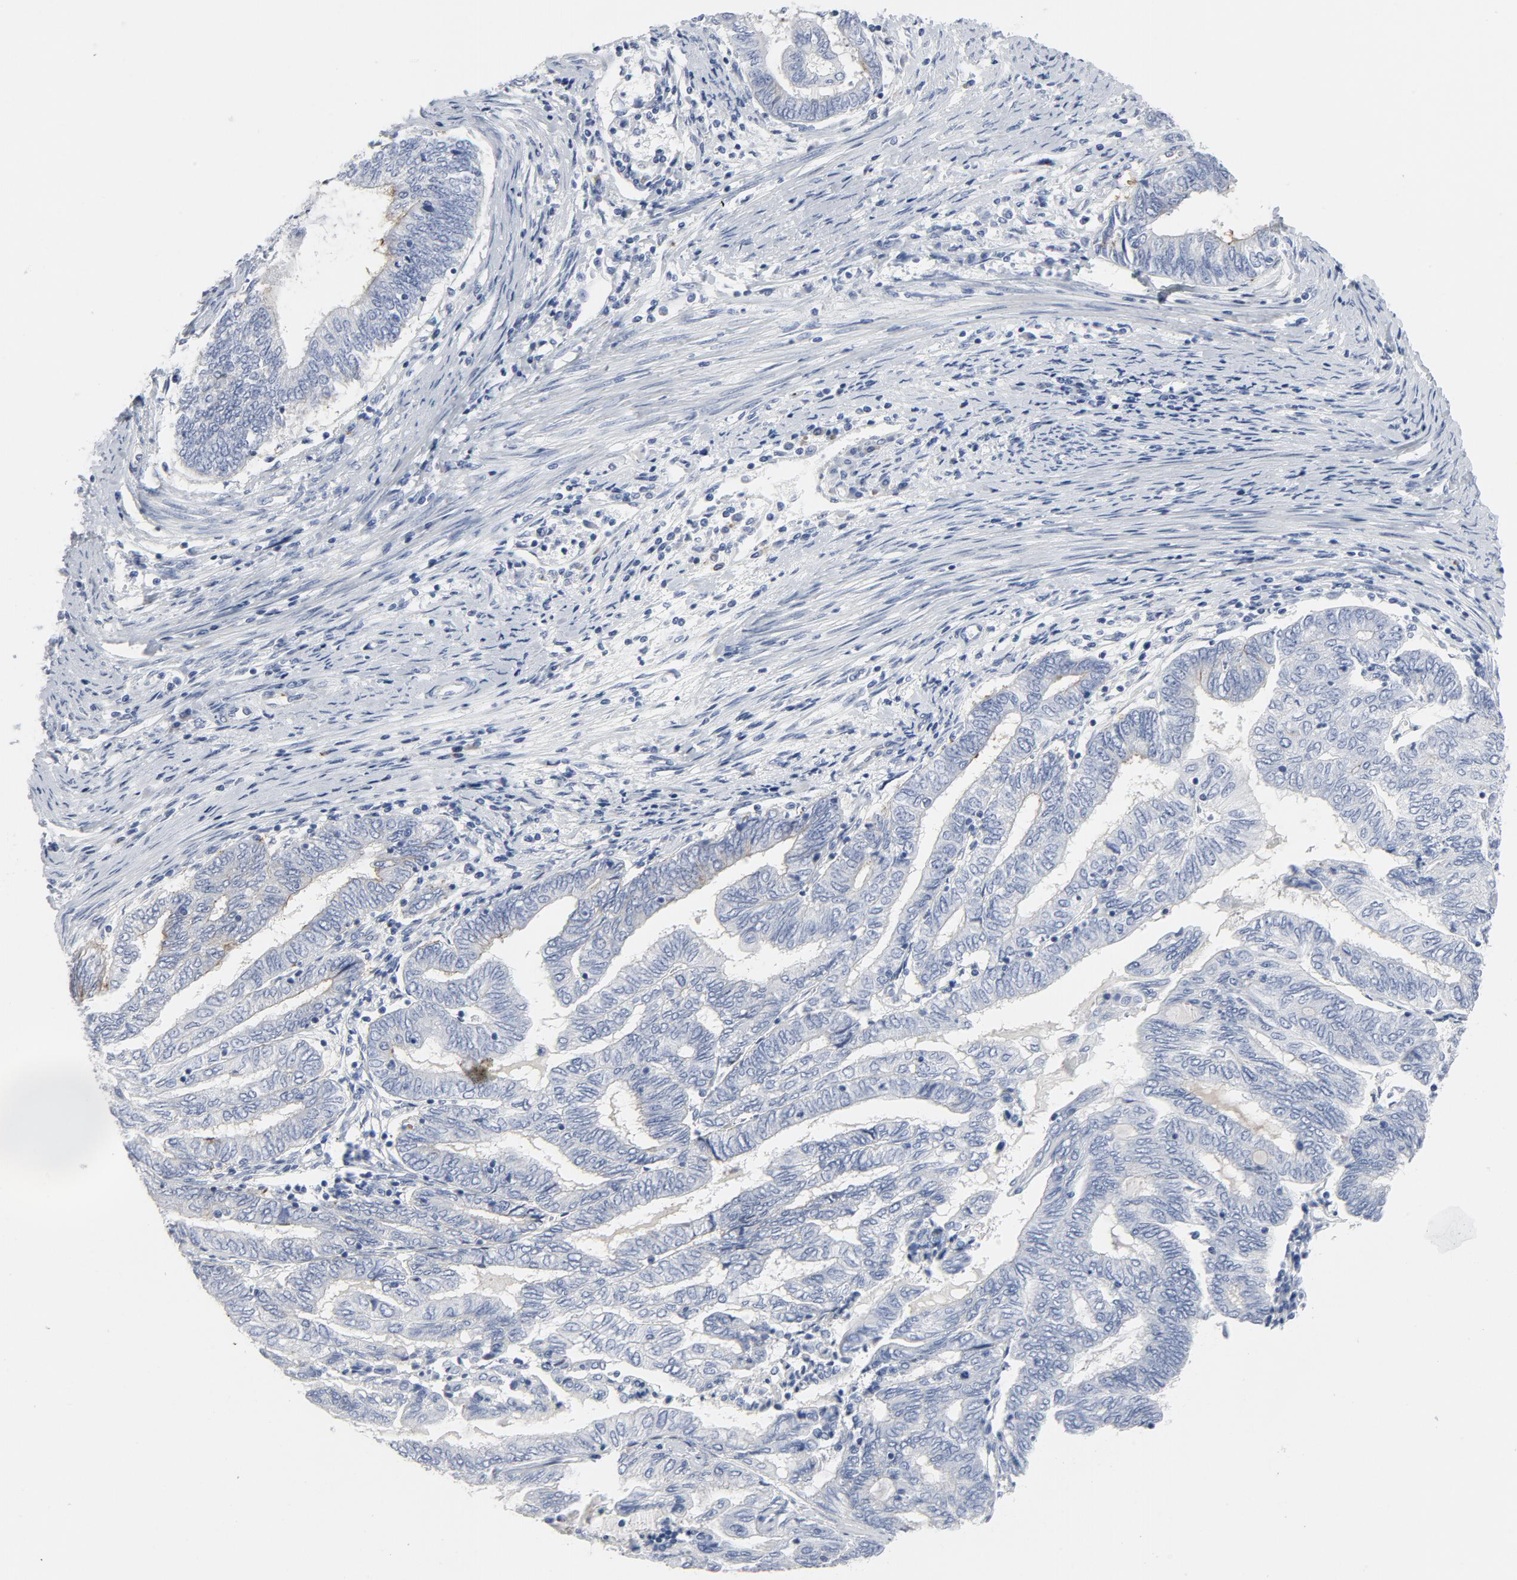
{"staining": {"intensity": "weak", "quantity": "<25%", "location": "cytoplasmic/membranous"}, "tissue": "endometrial cancer", "cell_type": "Tumor cells", "image_type": "cancer", "snomed": [{"axis": "morphology", "description": "Adenocarcinoma, NOS"}, {"axis": "topography", "description": "Uterus"}, {"axis": "topography", "description": "Endometrium"}], "caption": "An image of human endometrial cancer (adenocarcinoma) is negative for staining in tumor cells.", "gene": "TUBB1", "patient": {"sex": "female", "age": 70}}